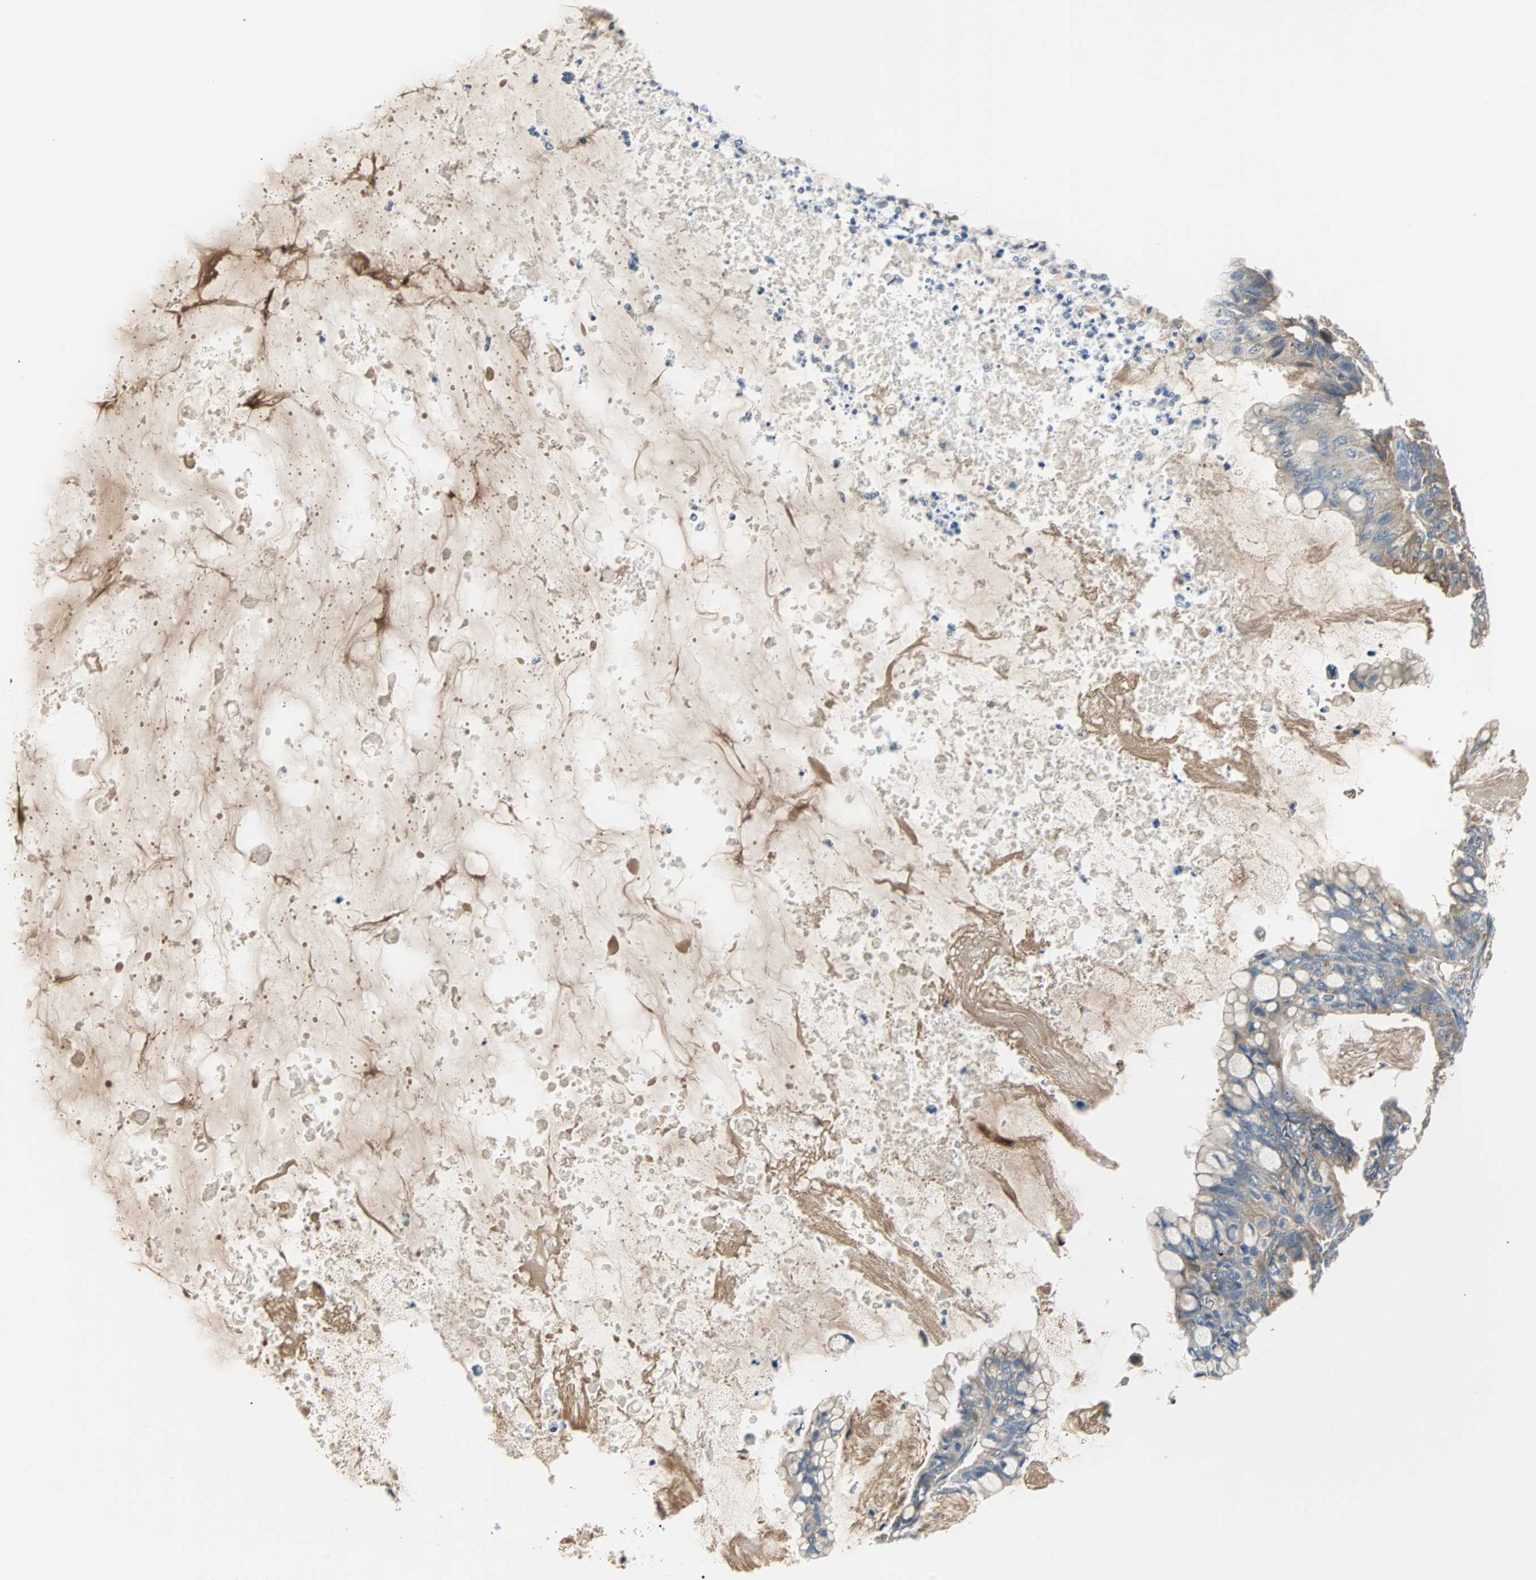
{"staining": {"intensity": "moderate", "quantity": ">75%", "location": "cytoplasmic/membranous"}, "tissue": "ovarian cancer", "cell_type": "Tumor cells", "image_type": "cancer", "snomed": [{"axis": "morphology", "description": "Cystadenocarcinoma, mucinous, NOS"}, {"axis": "topography", "description": "Ovary"}], "caption": "DAB (3,3'-diaminobenzidine) immunohistochemical staining of human mucinous cystadenocarcinoma (ovarian) shows moderate cytoplasmic/membranous protein staining in about >75% of tumor cells. (Brightfield microscopy of DAB IHC at high magnification).", "gene": "RELA", "patient": {"sex": "female", "age": 80}}